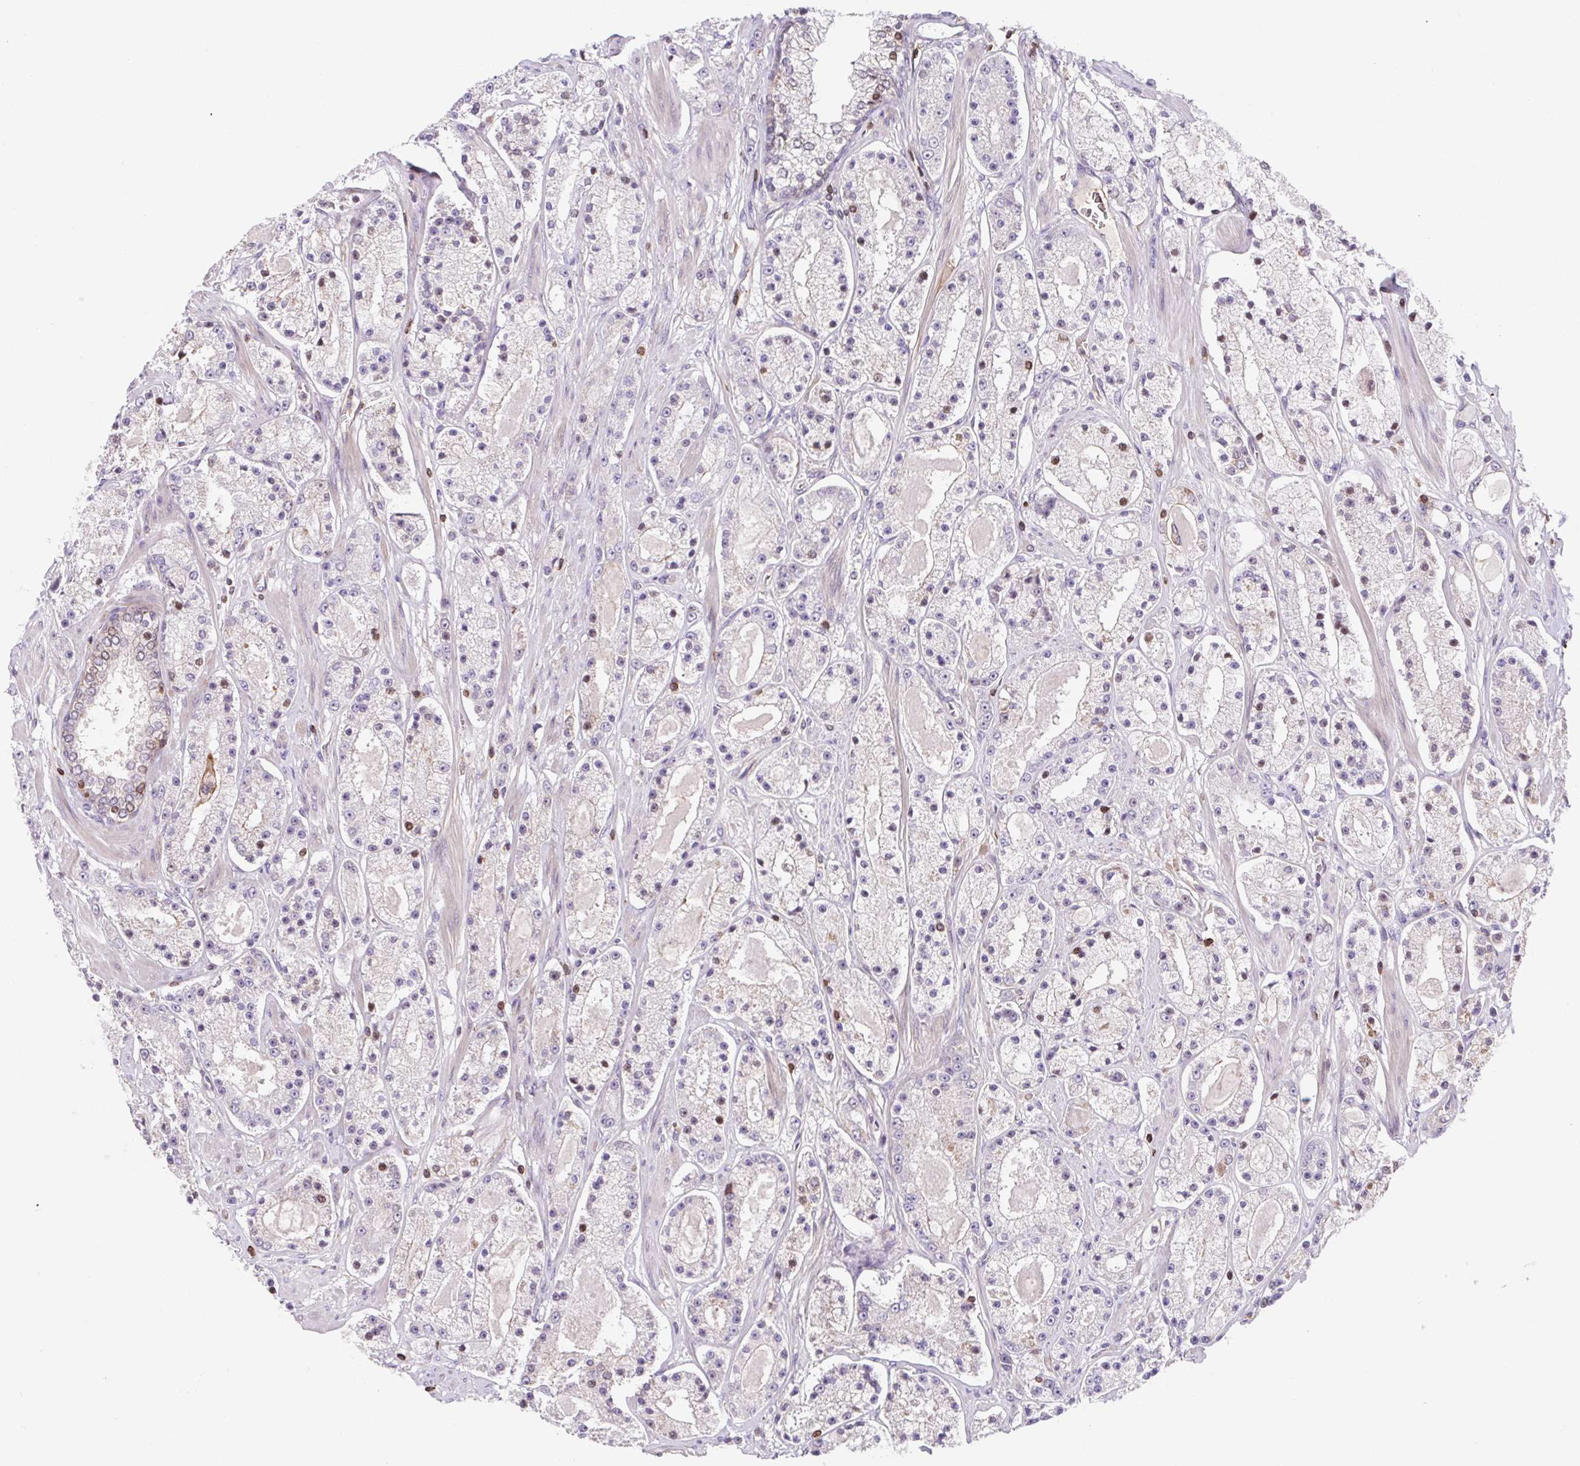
{"staining": {"intensity": "moderate", "quantity": "<25%", "location": "nuclear"}, "tissue": "prostate cancer", "cell_type": "Tumor cells", "image_type": "cancer", "snomed": [{"axis": "morphology", "description": "Adenocarcinoma, High grade"}, {"axis": "topography", "description": "Prostate"}], "caption": "A high-resolution photomicrograph shows immunohistochemistry staining of prostate adenocarcinoma (high-grade), which reveals moderate nuclear expression in approximately <25% of tumor cells.", "gene": "TPRG1", "patient": {"sex": "male", "age": 67}}